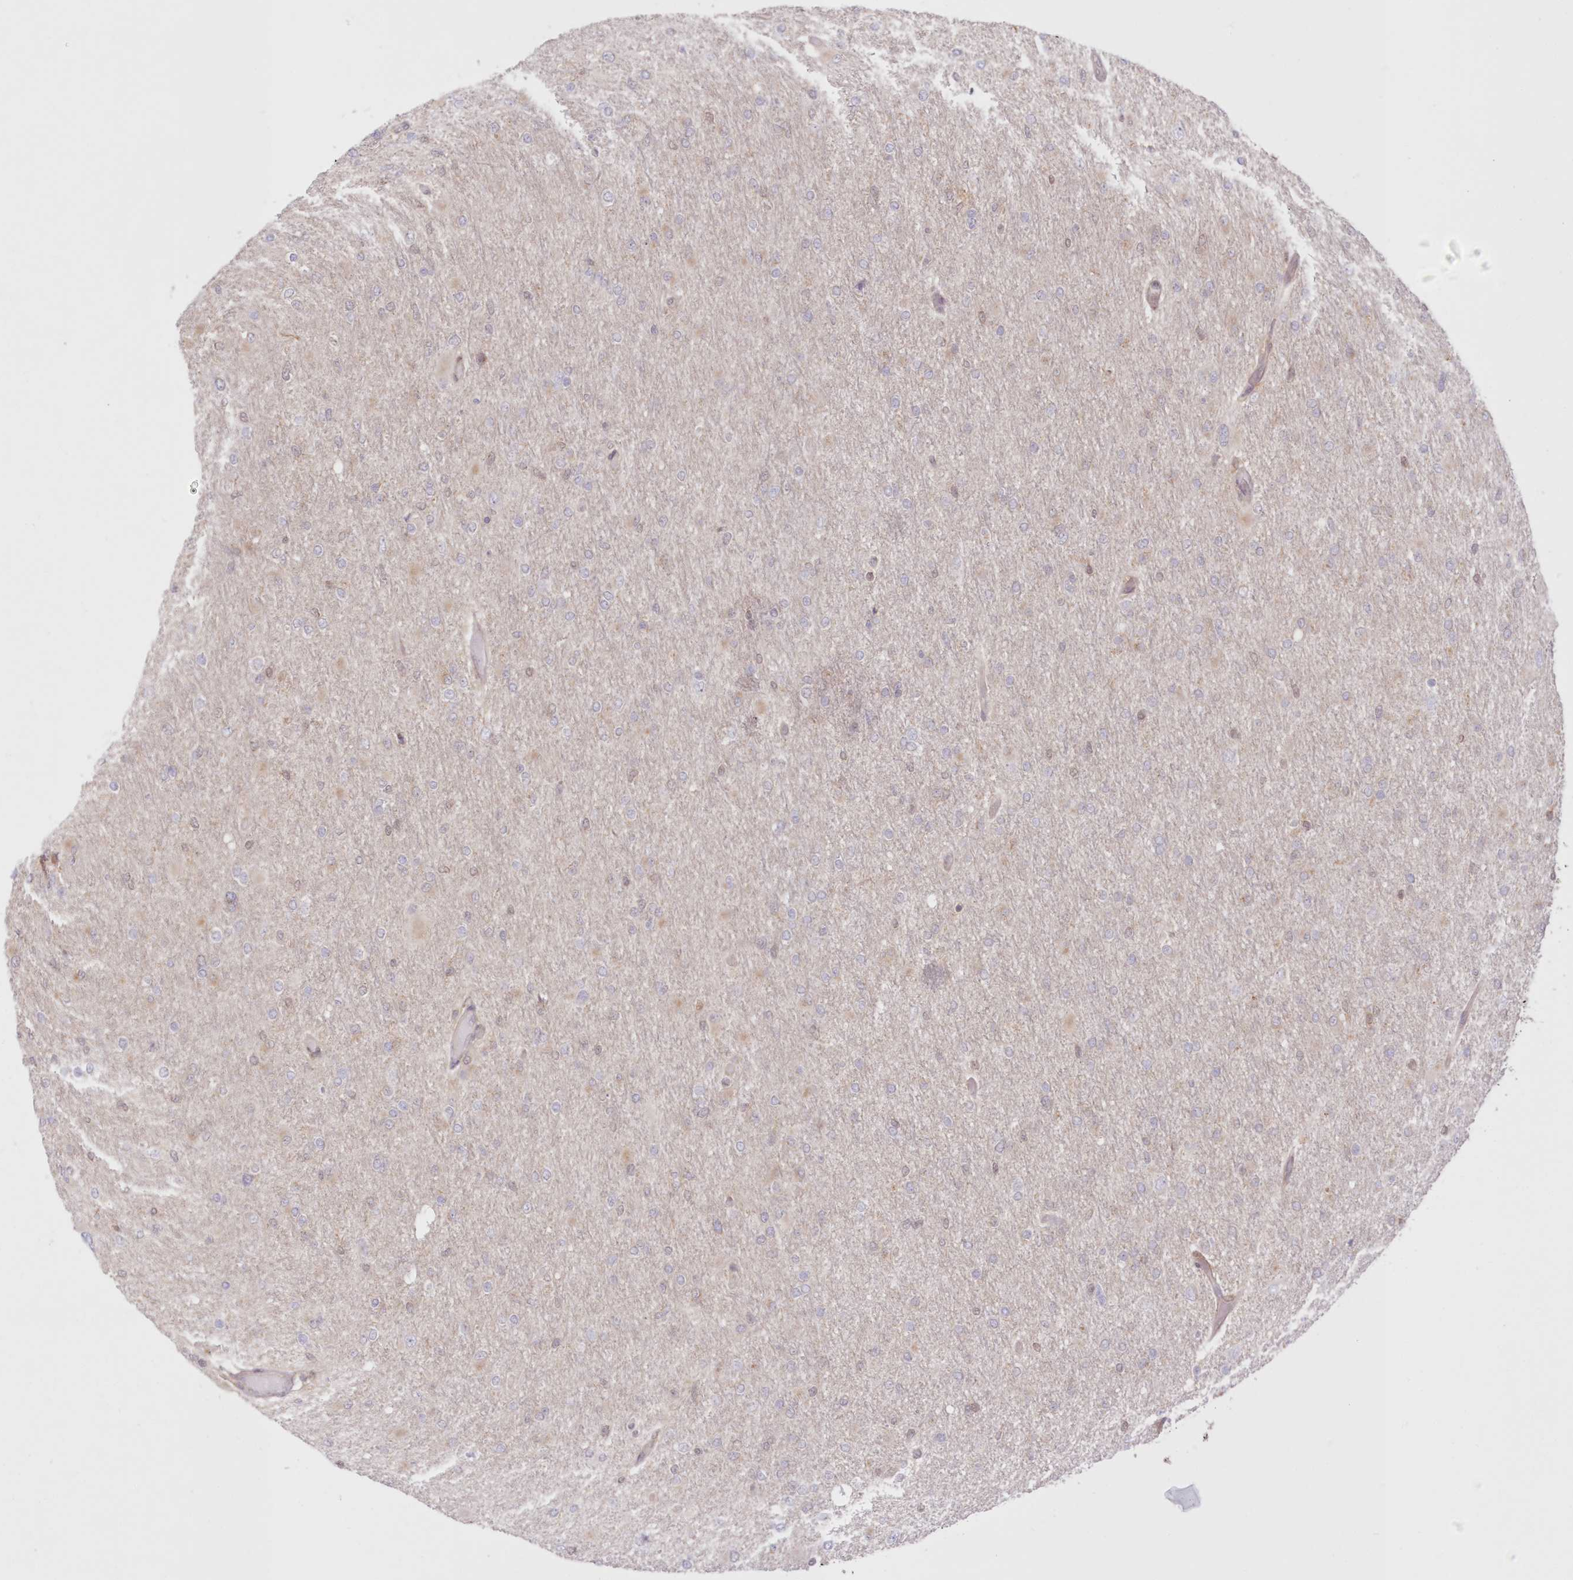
{"staining": {"intensity": "negative", "quantity": "none", "location": "none"}, "tissue": "glioma", "cell_type": "Tumor cells", "image_type": "cancer", "snomed": [{"axis": "morphology", "description": "Glioma, malignant, High grade"}, {"axis": "topography", "description": "Cerebral cortex"}], "caption": "The photomicrograph reveals no significant staining in tumor cells of glioma.", "gene": "RNPEP", "patient": {"sex": "female", "age": 36}}